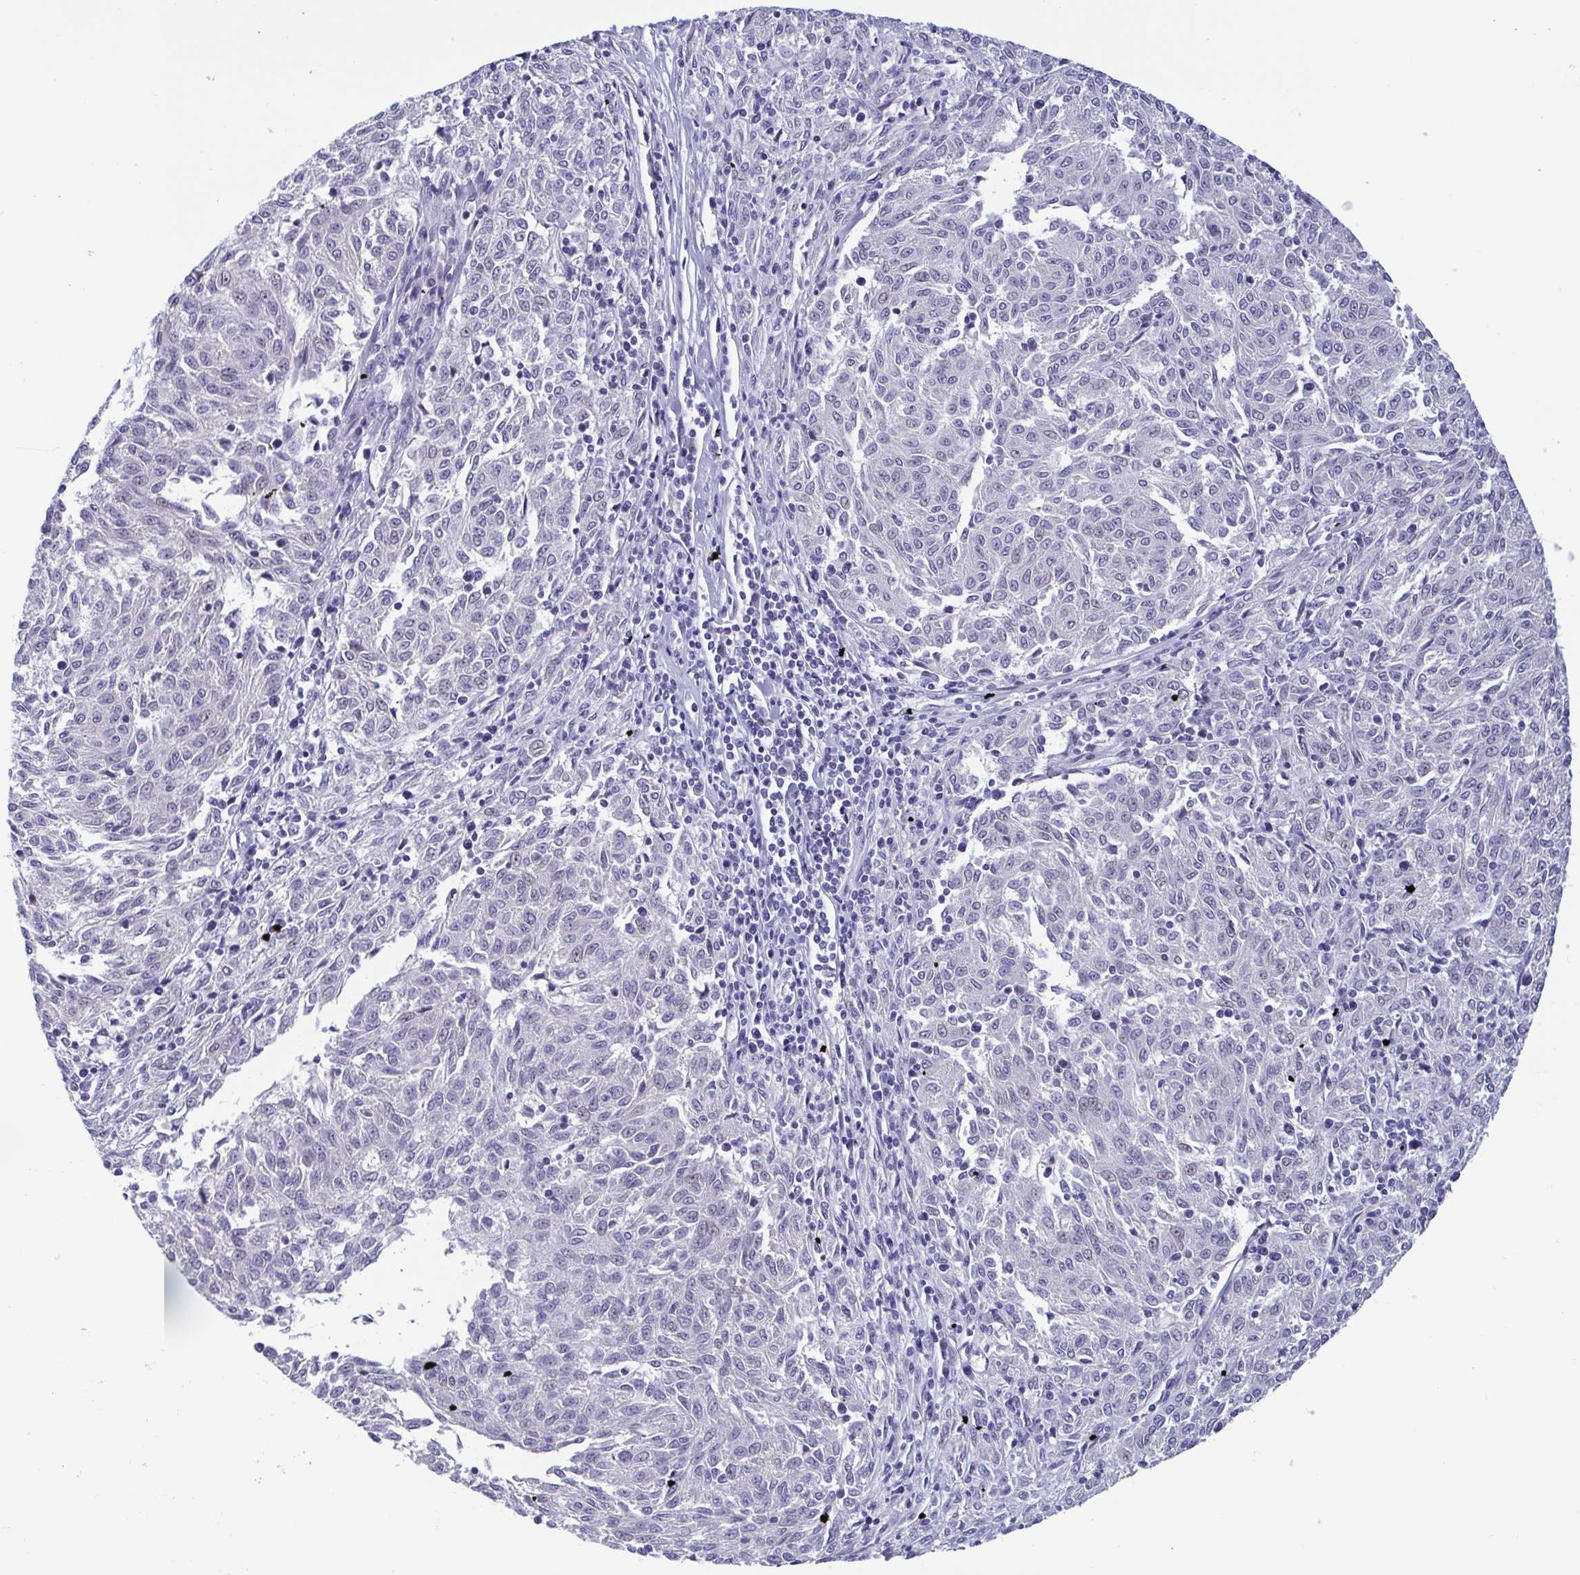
{"staining": {"intensity": "negative", "quantity": "none", "location": "none"}, "tissue": "melanoma", "cell_type": "Tumor cells", "image_type": "cancer", "snomed": [{"axis": "morphology", "description": "Malignant melanoma, NOS"}, {"axis": "topography", "description": "Skin"}], "caption": "The image reveals no staining of tumor cells in melanoma.", "gene": "PERM1", "patient": {"sex": "female", "age": 72}}